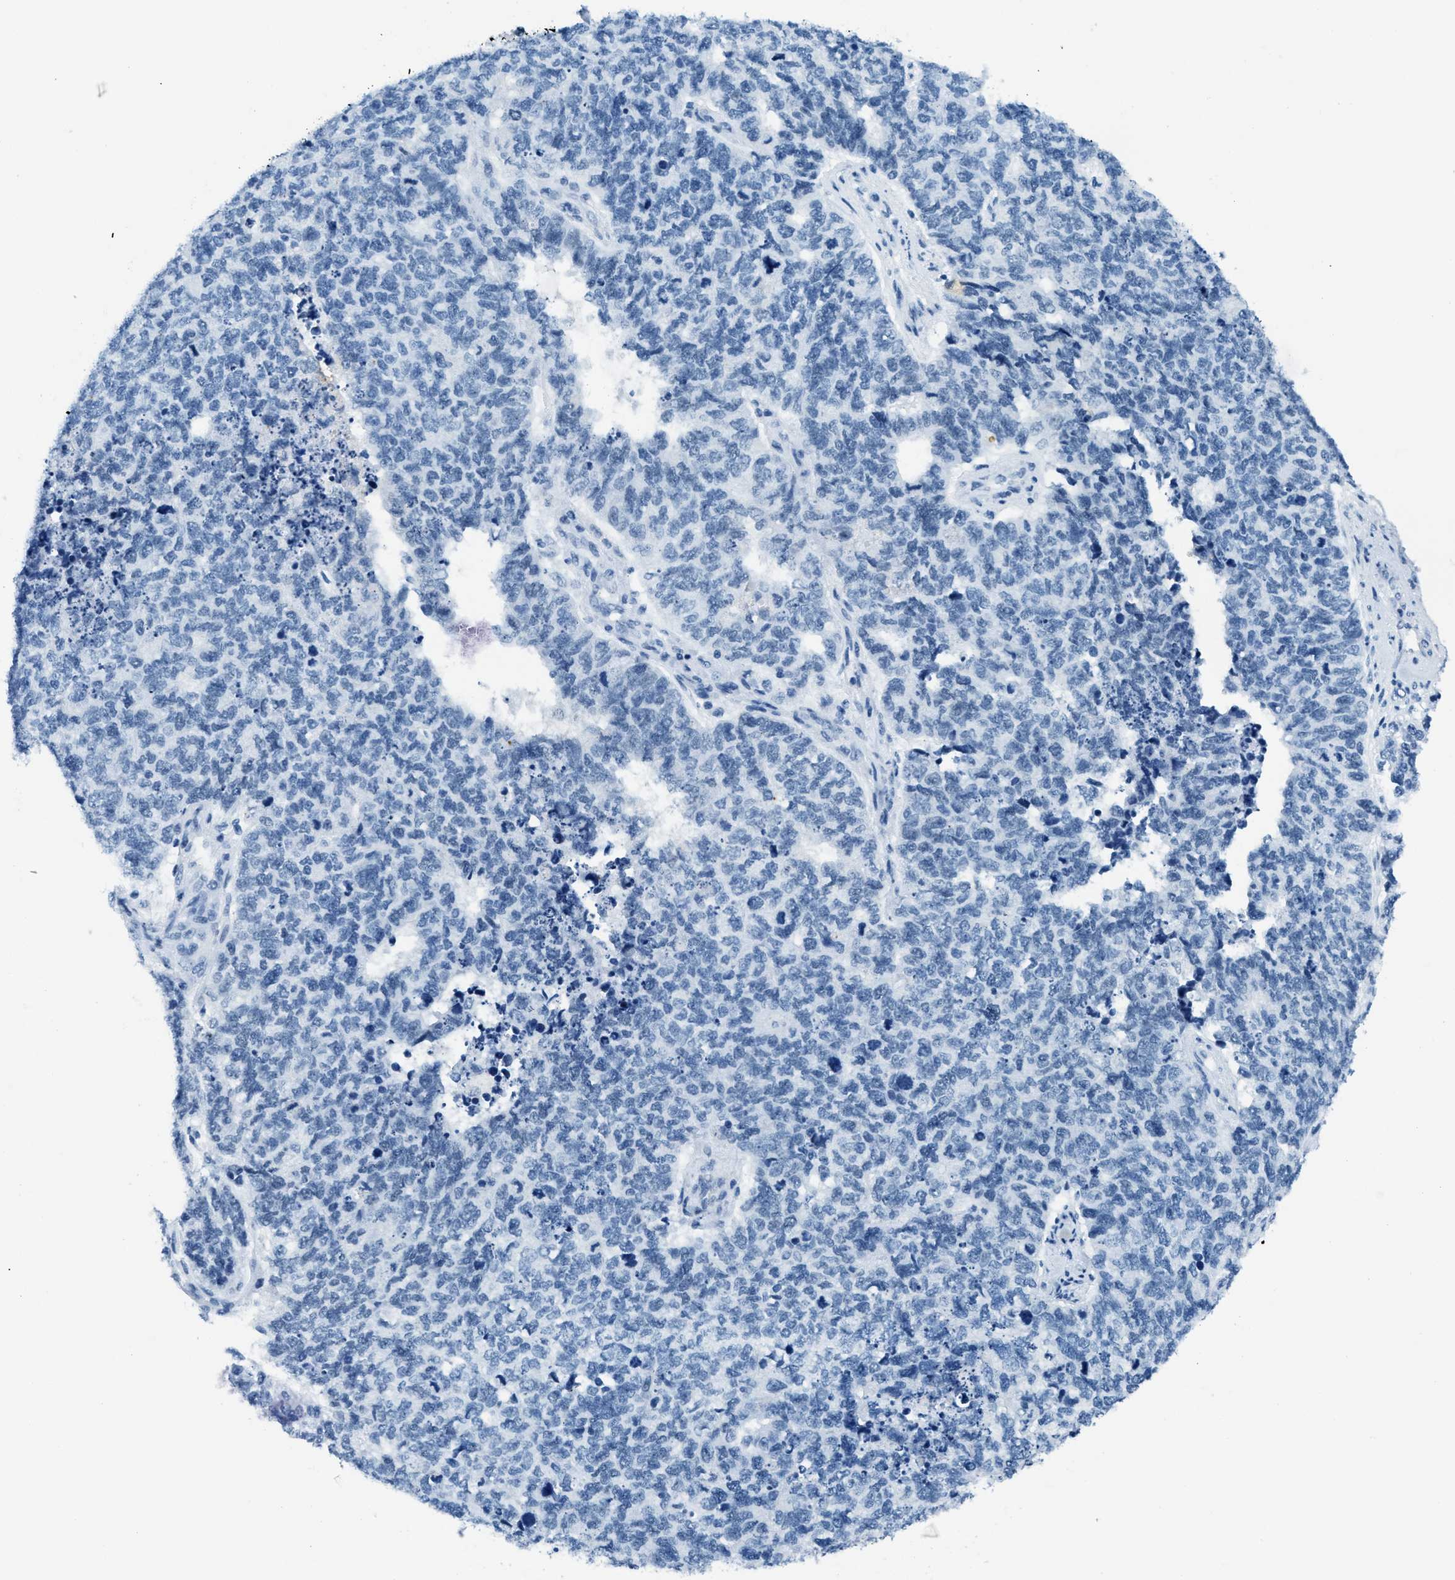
{"staining": {"intensity": "negative", "quantity": "none", "location": "none"}, "tissue": "cervical cancer", "cell_type": "Tumor cells", "image_type": "cancer", "snomed": [{"axis": "morphology", "description": "Squamous cell carcinoma, NOS"}, {"axis": "topography", "description": "Cervix"}], "caption": "There is no significant expression in tumor cells of cervical squamous cell carcinoma.", "gene": "PLA2G2A", "patient": {"sex": "female", "age": 63}}